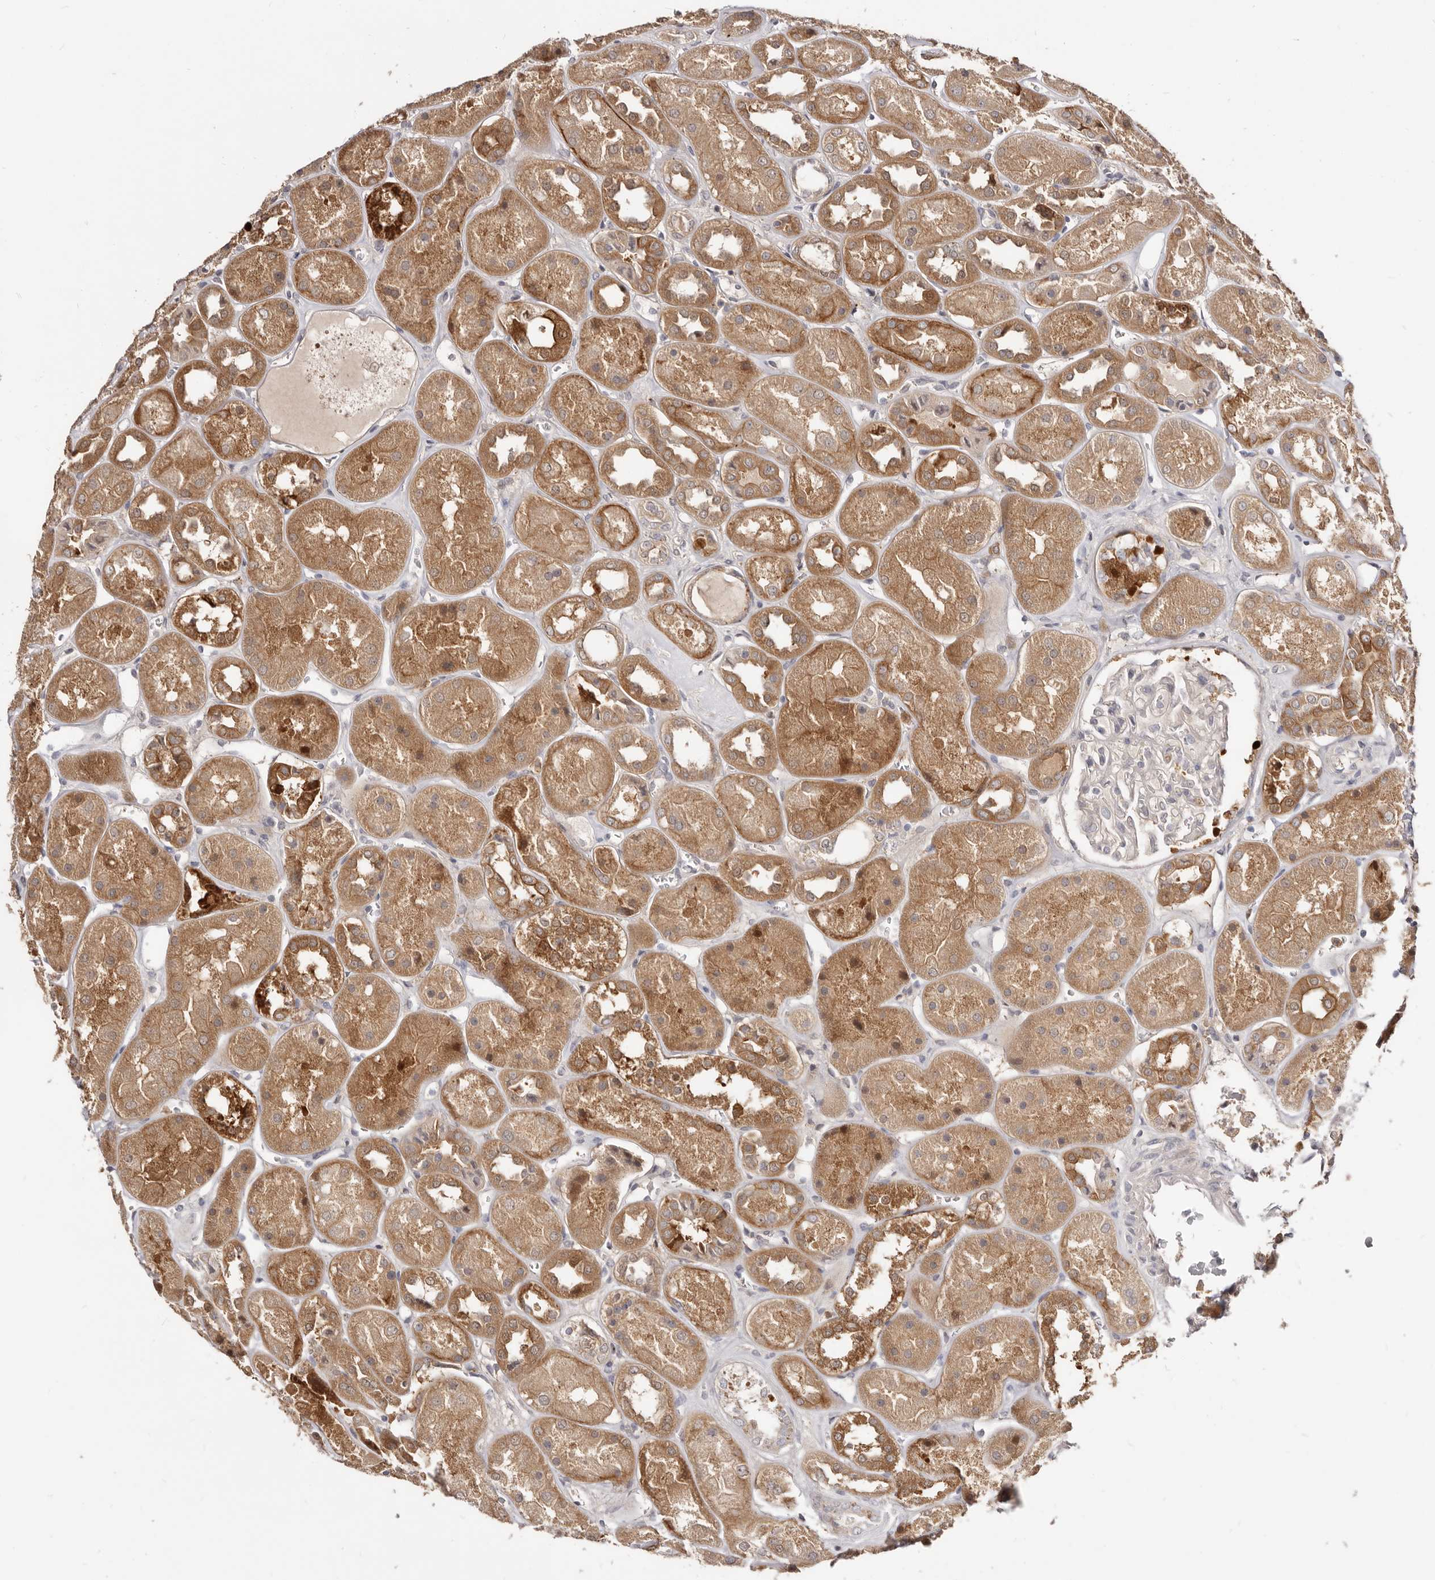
{"staining": {"intensity": "negative", "quantity": "none", "location": "none"}, "tissue": "kidney", "cell_type": "Cells in glomeruli", "image_type": "normal", "snomed": [{"axis": "morphology", "description": "Normal tissue, NOS"}, {"axis": "topography", "description": "Kidney"}], "caption": "Cells in glomeruli show no significant staining in normal kidney.", "gene": "TC2N", "patient": {"sex": "male", "age": 70}}